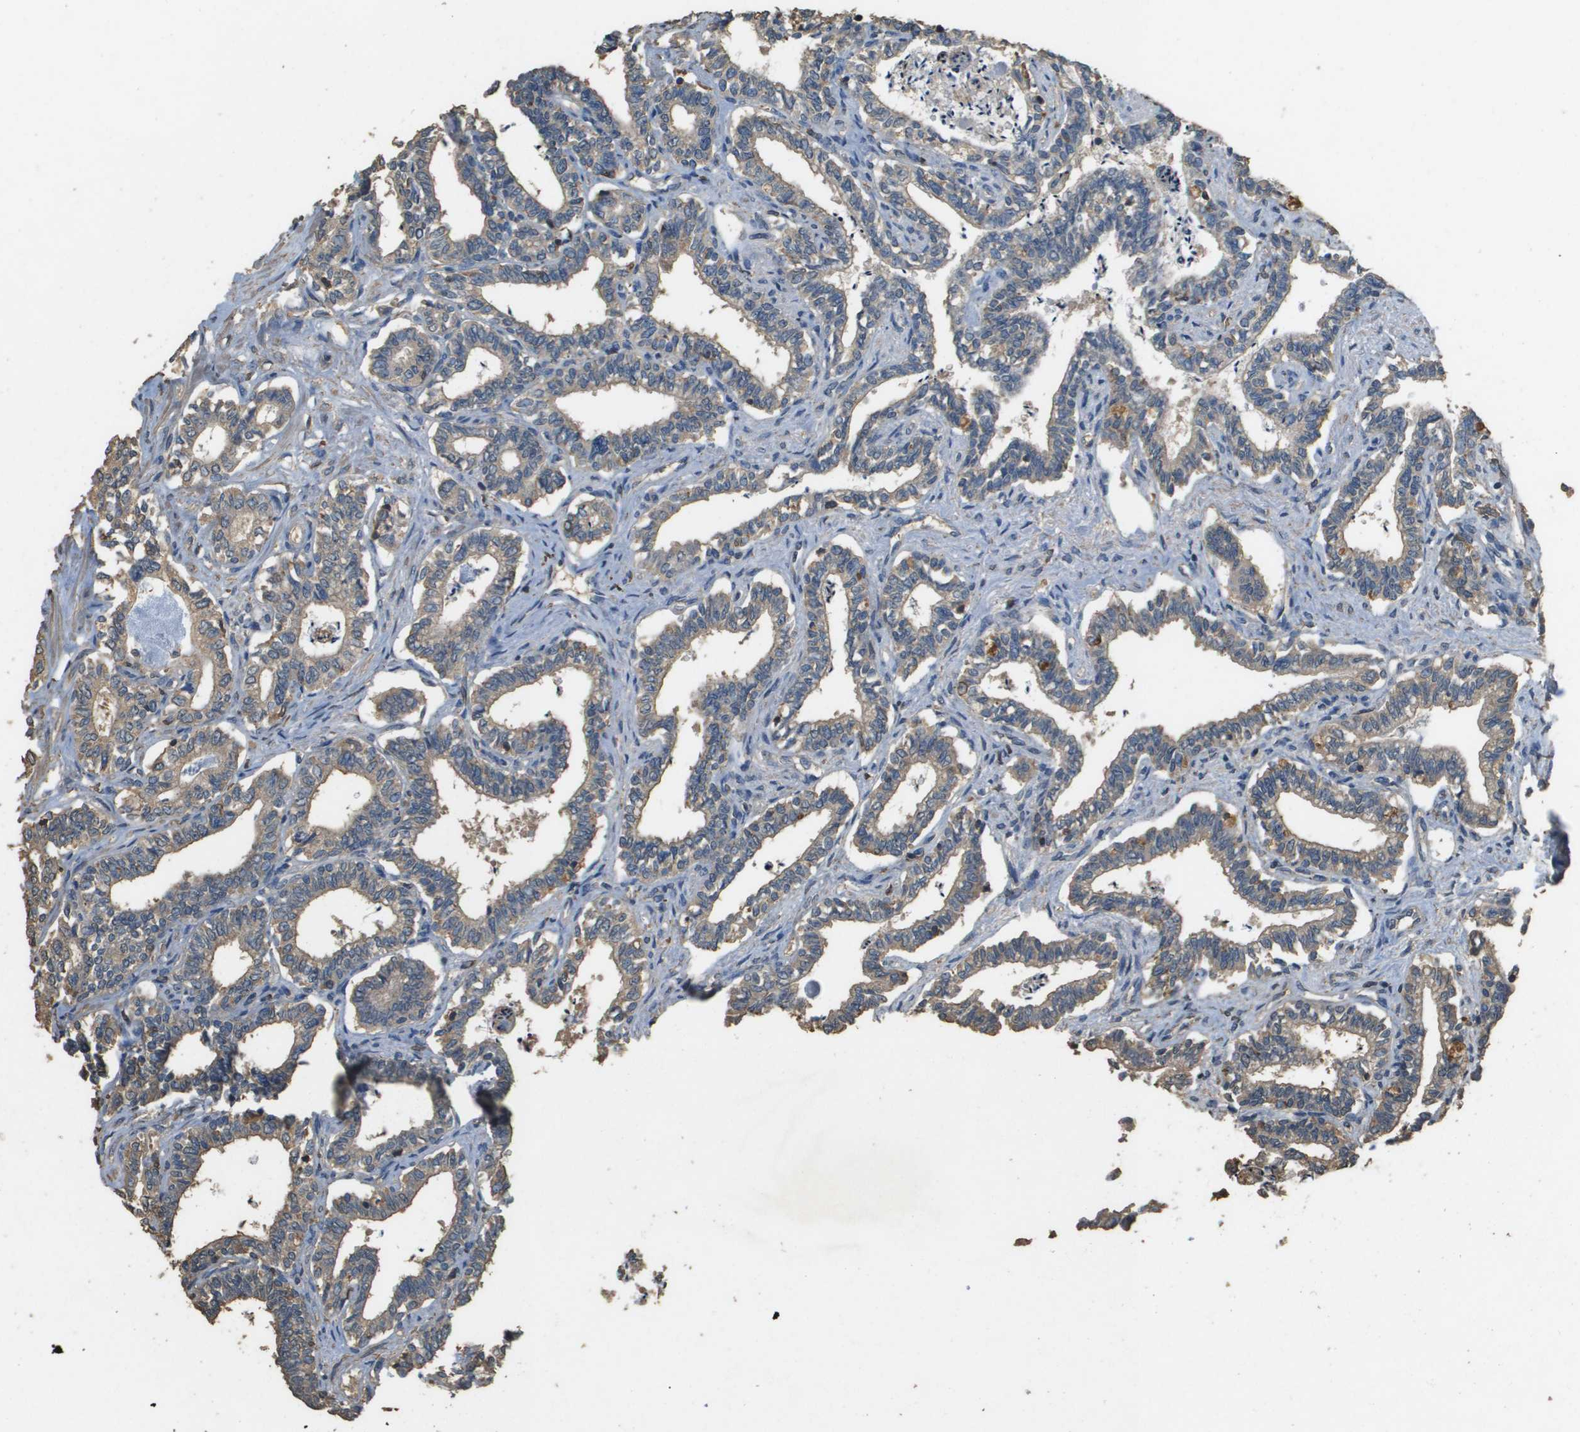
{"staining": {"intensity": "weak", "quantity": ">75%", "location": "cytoplasmic/membranous"}, "tissue": "seminal vesicle", "cell_type": "Glandular cells", "image_type": "normal", "snomed": [{"axis": "morphology", "description": "Normal tissue, NOS"}, {"axis": "morphology", "description": "Adenocarcinoma, High grade"}, {"axis": "topography", "description": "Prostate"}, {"axis": "topography", "description": "Seminal veicle"}], "caption": "Unremarkable seminal vesicle was stained to show a protein in brown. There is low levels of weak cytoplasmic/membranous expression in approximately >75% of glandular cells.", "gene": "MS4A7", "patient": {"sex": "male", "age": 55}}